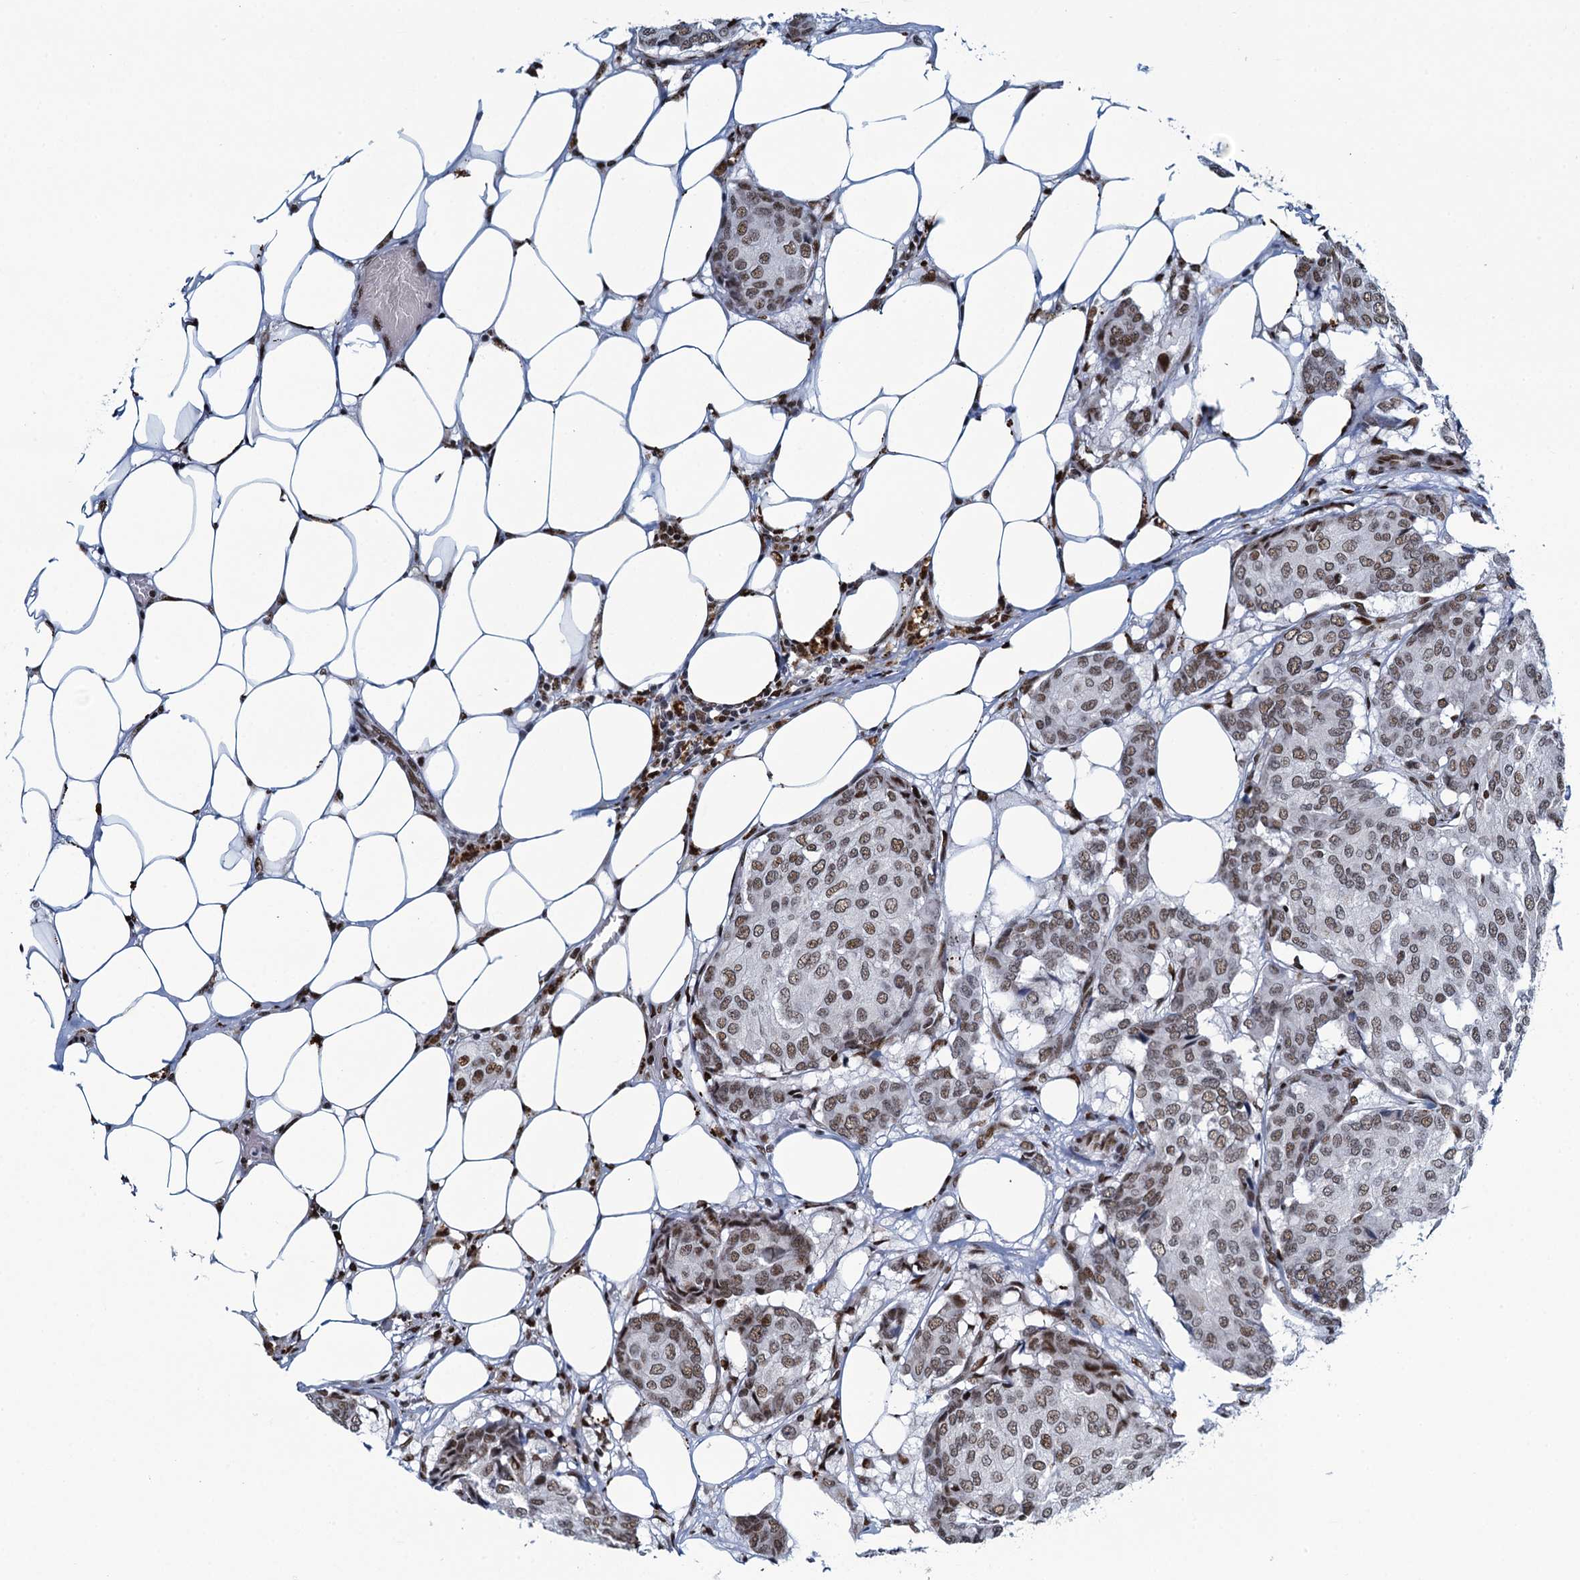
{"staining": {"intensity": "moderate", "quantity": ">75%", "location": "nuclear"}, "tissue": "breast cancer", "cell_type": "Tumor cells", "image_type": "cancer", "snomed": [{"axis": "morphology", "description": "Duct carcinoma"}, {"axis": "topography", "description": "Breast"}], "caption": "A medium amount of moderate nuclear expression is appreciated in approximately >75% of tumor cells in breast intraductal carcinoma tissue.", "gene": "HNRNPUL2", "patient": {"sex": "female", "age": 75}}